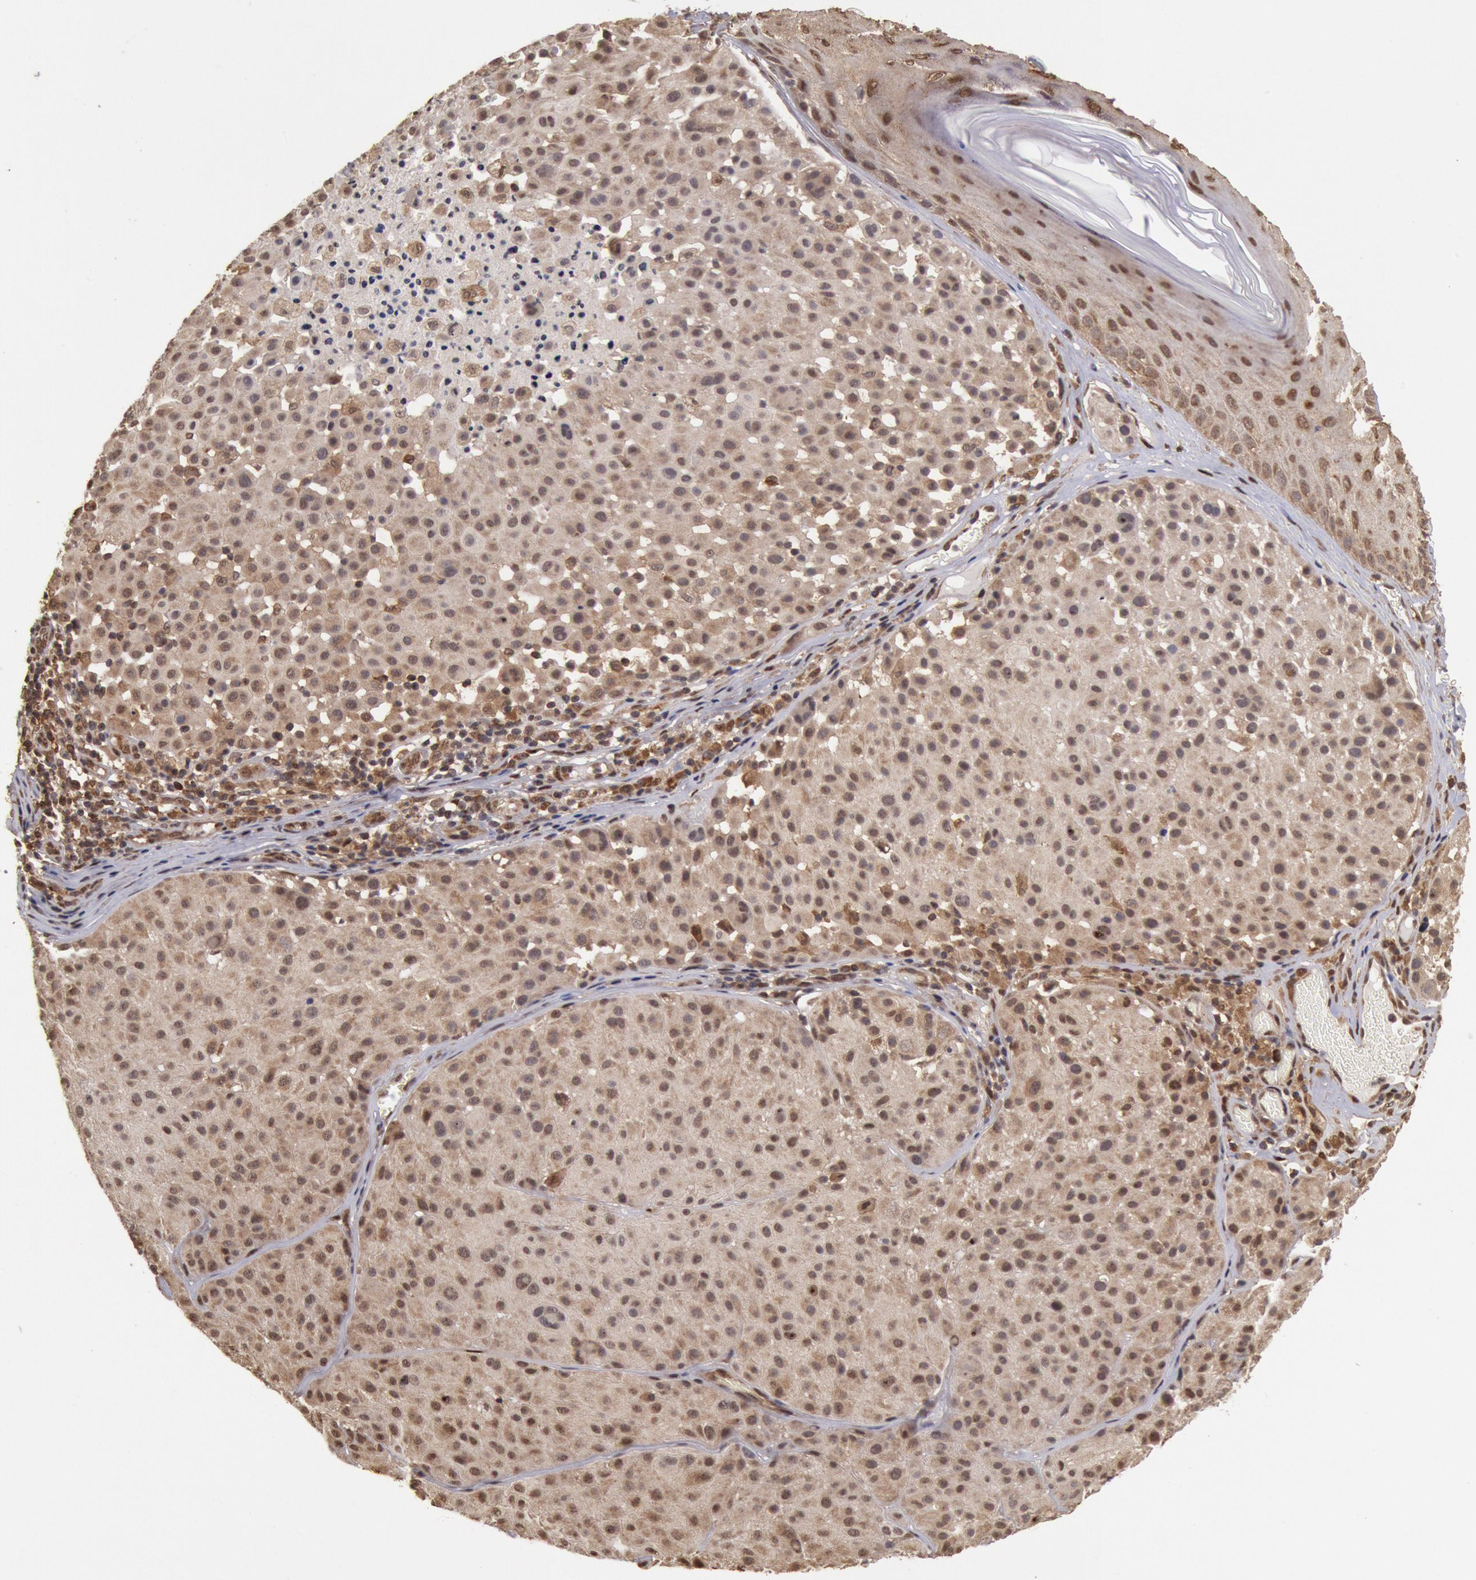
{"staining": {"intensity": "weak", "quantity": ">75%", "location": "cytoplasmic/membranous,nuclear"}, "tissue": "melanoma", "cell_type": "Tumor cells", "image_type": "cancer", "snomed": [{"axis": "morphology", "description": "Malignant melanoma, NOS"}, {"axis": "topography", "description": "Skin"}], "caption": "IHC image of neoplastic tissue: malignant melanoma stained using immunohistochemistry (IHC) displays low levels of weak protein expression localized specifically in the cytoplasmic/membranous and nuclear of tumor cells, appearing as a cytoplasmic/membranous and nuclear brown color.", "gene": "STX17", "patient": {"sex": "male", "age": 36}}